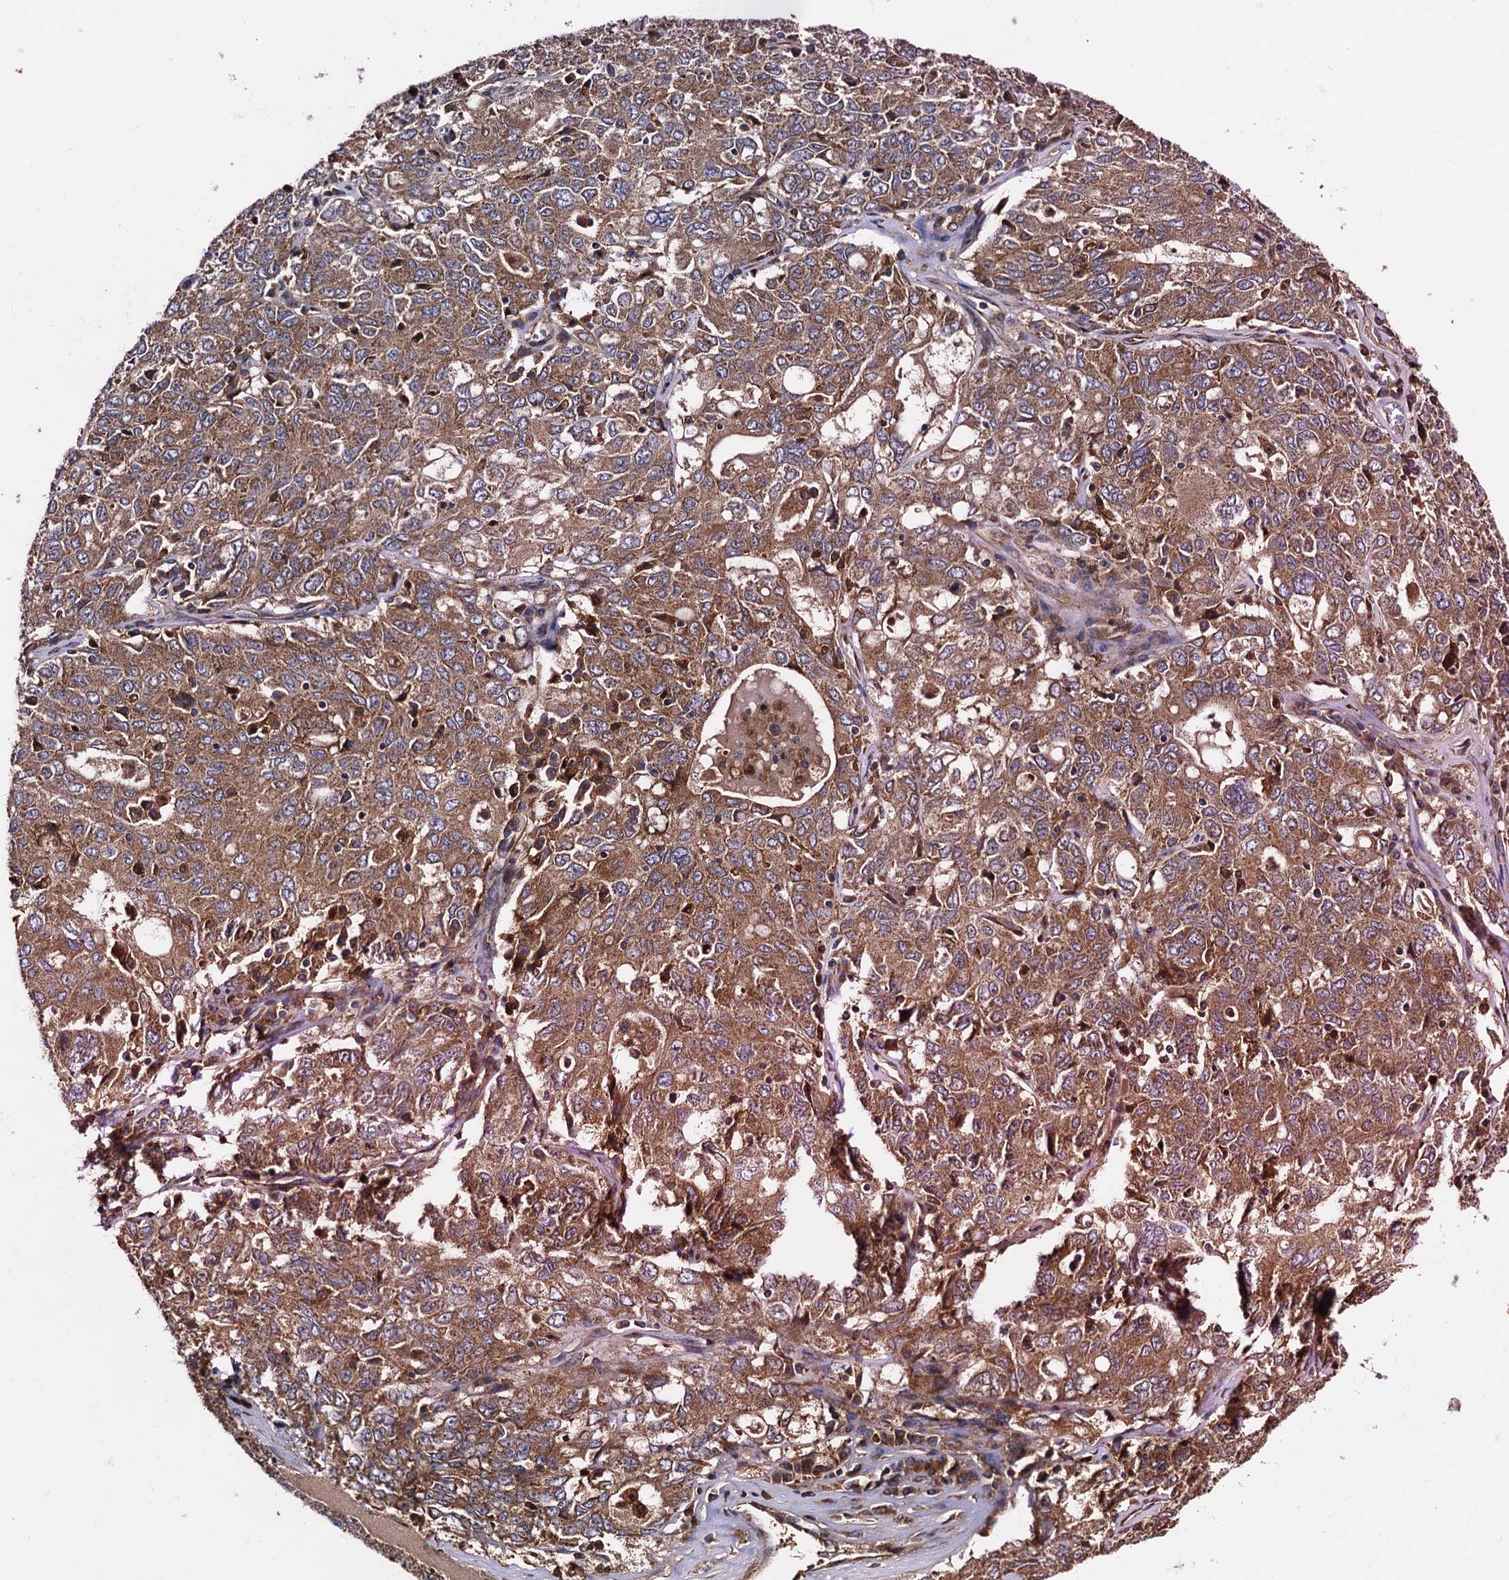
{"staining": {"intensity": "moderate", "quantity": ">75%", "location": "cytoplasmic/membranous"}, "tissue": "ovarian cancer", "cell_type": "Tumor cells", "image_type": "cancer", "snomed": [{"axis": "morphology", "description": "Carcinoma, endometroid"}, {"axis": "topography", "description": "Ovary"}], "caption": "A medium amount of moderate cytoplasmic/membranous expression is appreciated in about >75% of tumor cells in ovarian cancer tissue. (Stains: DAB in brown, nuclei in blue, Microscopy: brightfield microscopy at high magnification).", "gene": "PEX5", "patient": {"sex": "female", "age": 62}}